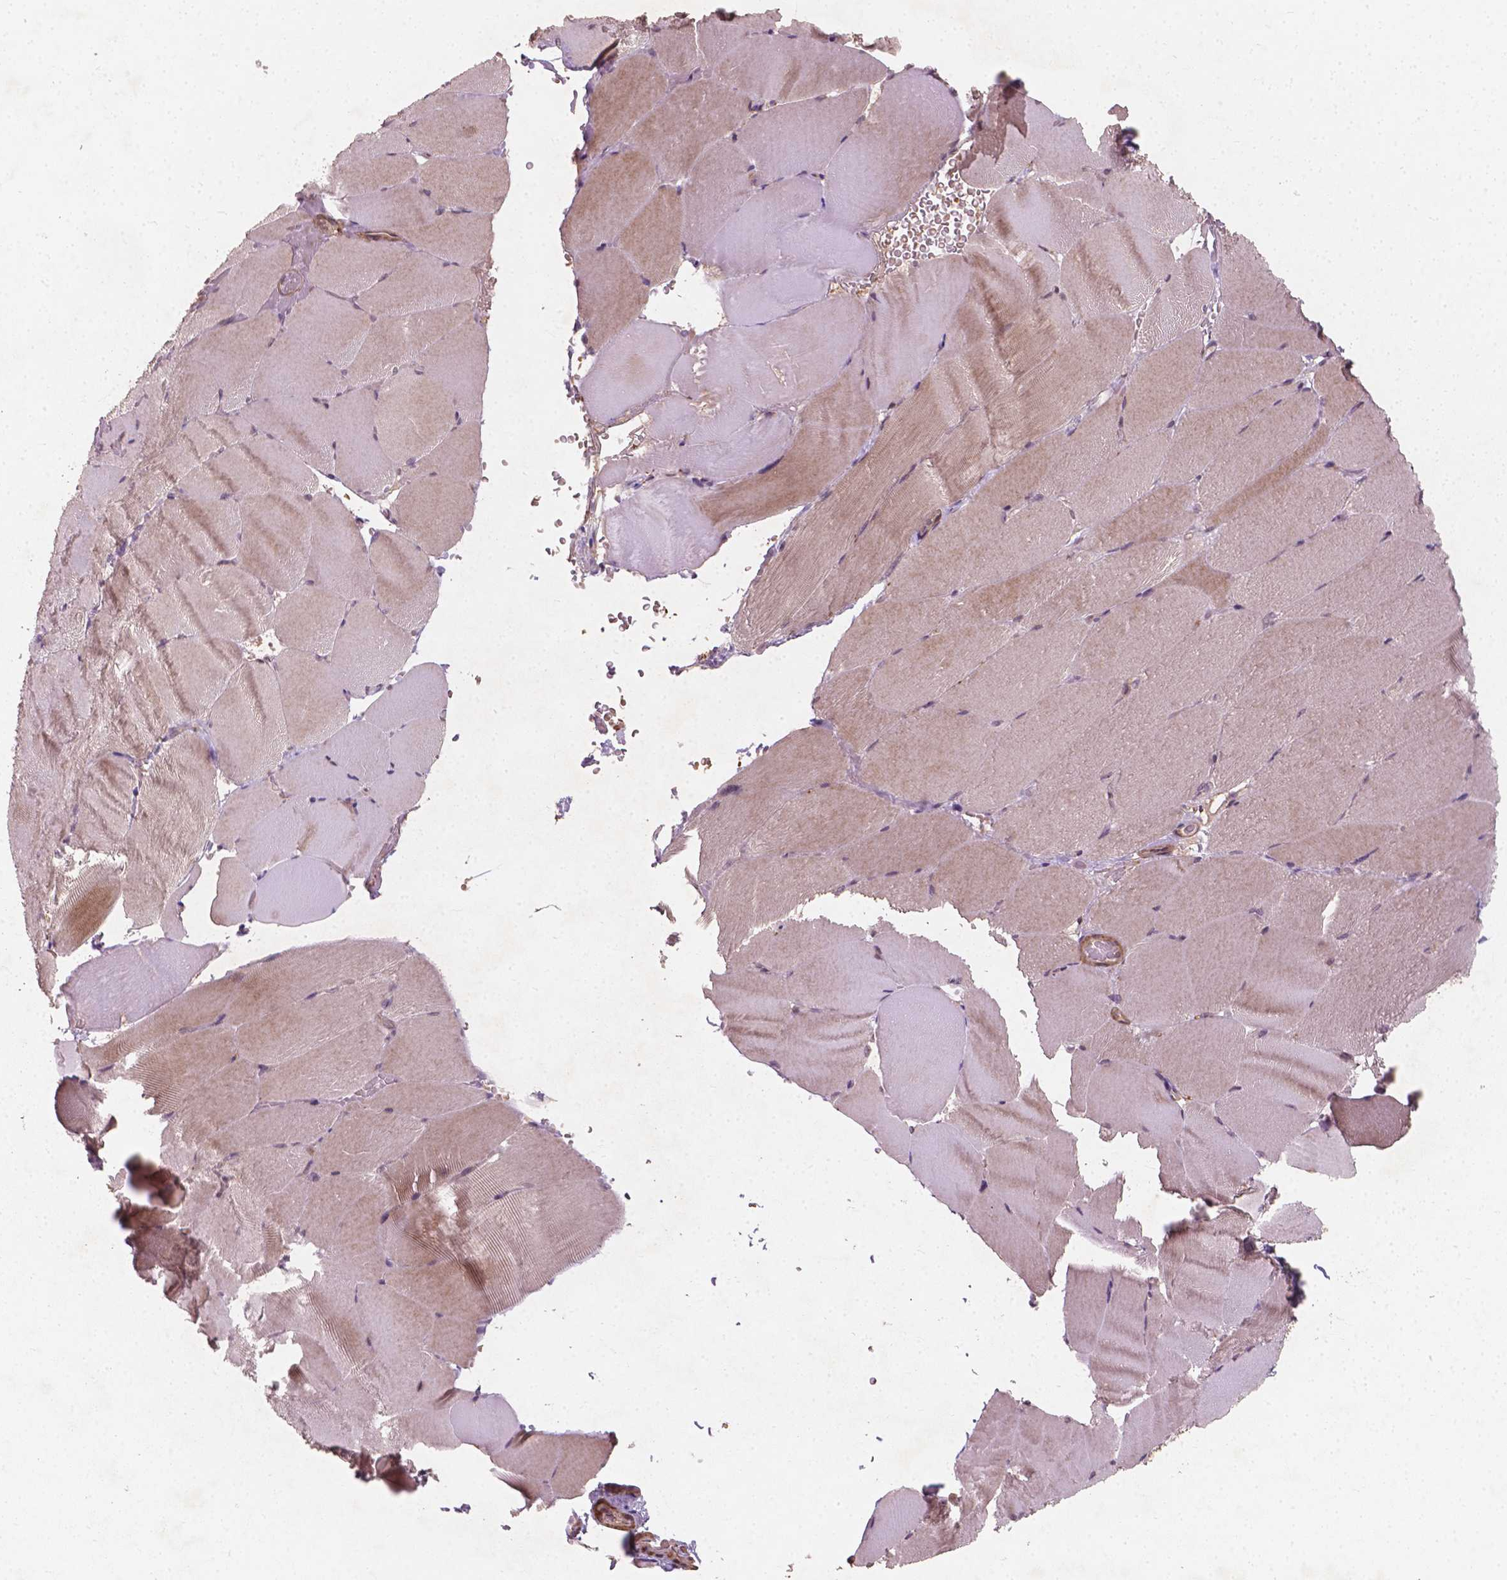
{"staining": {"intensity": "weak", "quantity": "25%-75%", "location": "cytoplasmic/membranous"}, "tissue": "skeletal muscle", "cell_type": "Myocytes", "image_type": "normal", "snomed": [{"axis": "morphology", "description": "Normal tissue, NOS"}, {"axis": "topography", "description": "Skeletal muscle"}], "caption": "High-magnification brightfield microscopy of benign skeletal muscle stained with DAB (3,3'-diaminobenzidine) (brown) and counterstained with hematoxylin (blue). myocytes exhibit weak cytoplasmic/membranous positivity is identified in about25%-75% of cells. The staining was performed using DAB (3,3'-diaminobenzidine), with brown indicating positive protein expression. Nuclei are stained blue with hematoxylin.", "gene": "CYFIP1", "patient": {"sex": "female", "age": 37}}